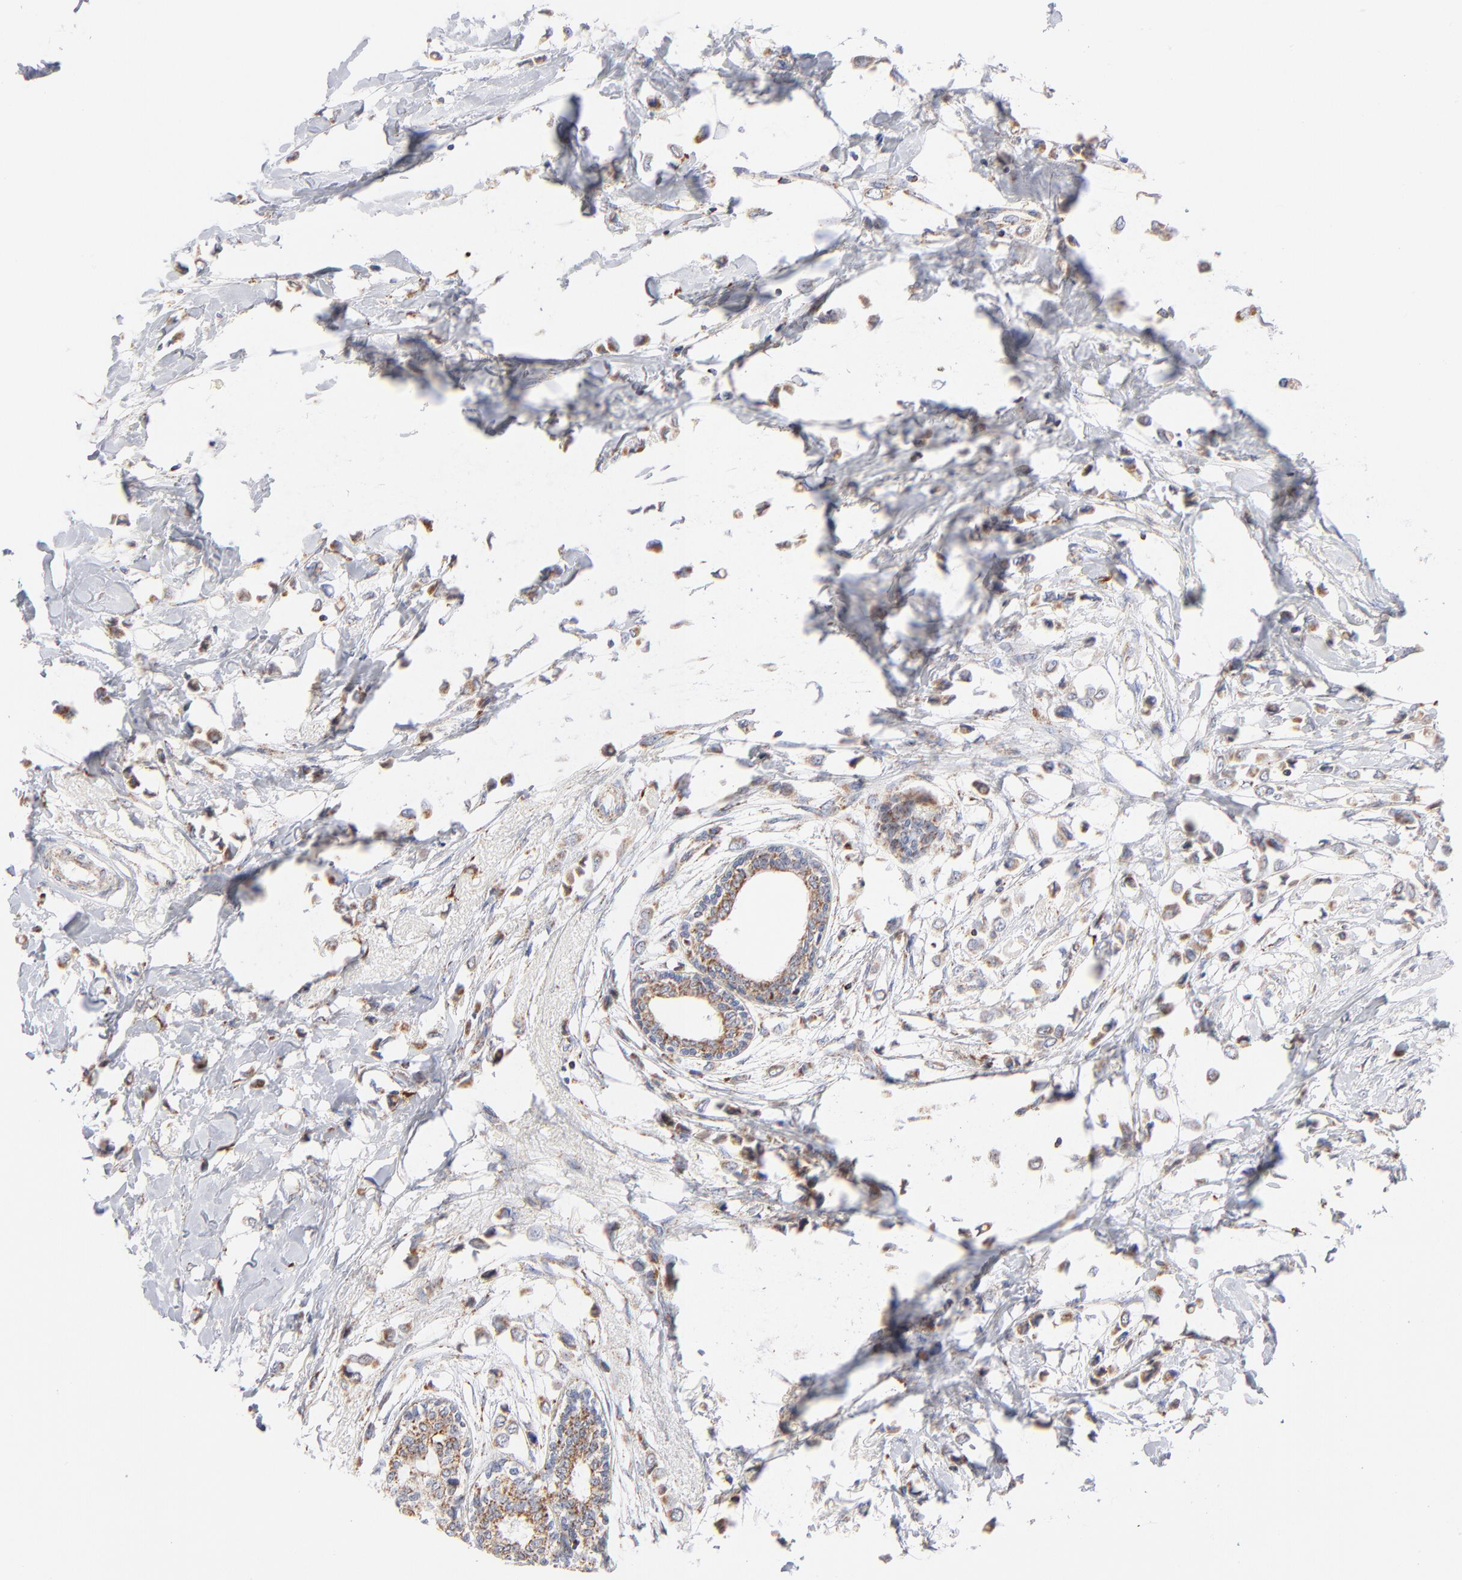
{"staining": {"intensity": "moderate", "quantity": ">75%", "location": "cytoplasmic/membranous"}, "tissue": "breast cancer", "cell_type": "Tumor cells", "image_type": "cancer", "snomed": [{"axis": "morphology", "description": "Lobular carcinoma"}, {"axis": "topography", "description": "Breast"}], "caption": "Breast cancer (lobular carcinoma) was stained to show a protein in brown. There is medium levels of moderate cytoplasmic/membranous staining in about >75% of tumor cells.", "gene": "MRPL58", "patient": {"sex": "female", "age": 51}}